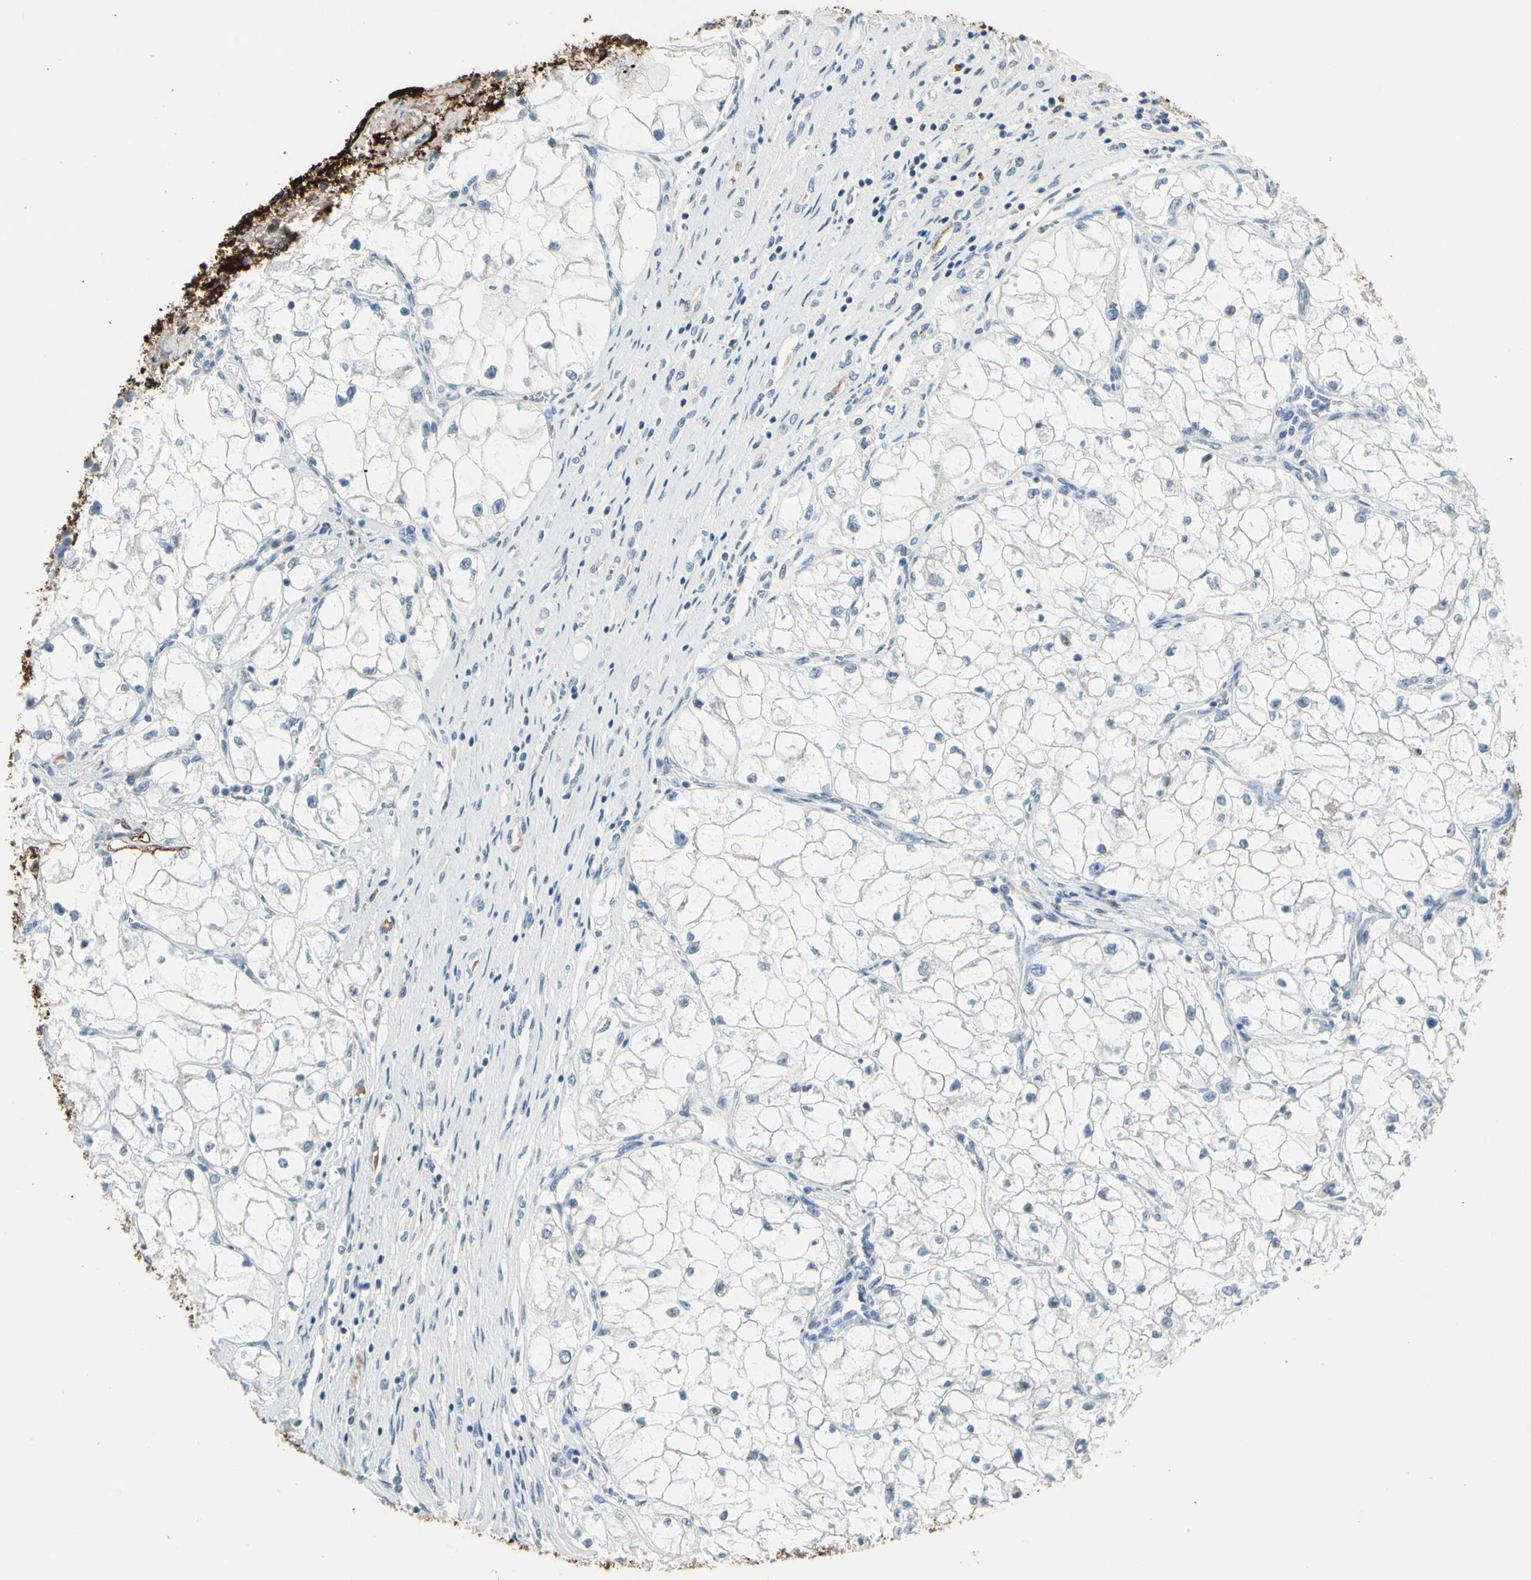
{"staining": {"intensity": "negative", "quantity": "none", "location": "none"}, "tissue": "renal cancer", "cell_type": "Tumor cells", "image_type": "cancer", "snomed": [{"axis": "morphology", "description": "Adenocarcinoma, NOS"}, {"axis": "topography", "description": "Kidney"}], "caption": "Tumor cells show no significant positivity in adenocarcinoma (renal).", "gene": "STK40", "patient": {"sex": "female", "age": 70}}